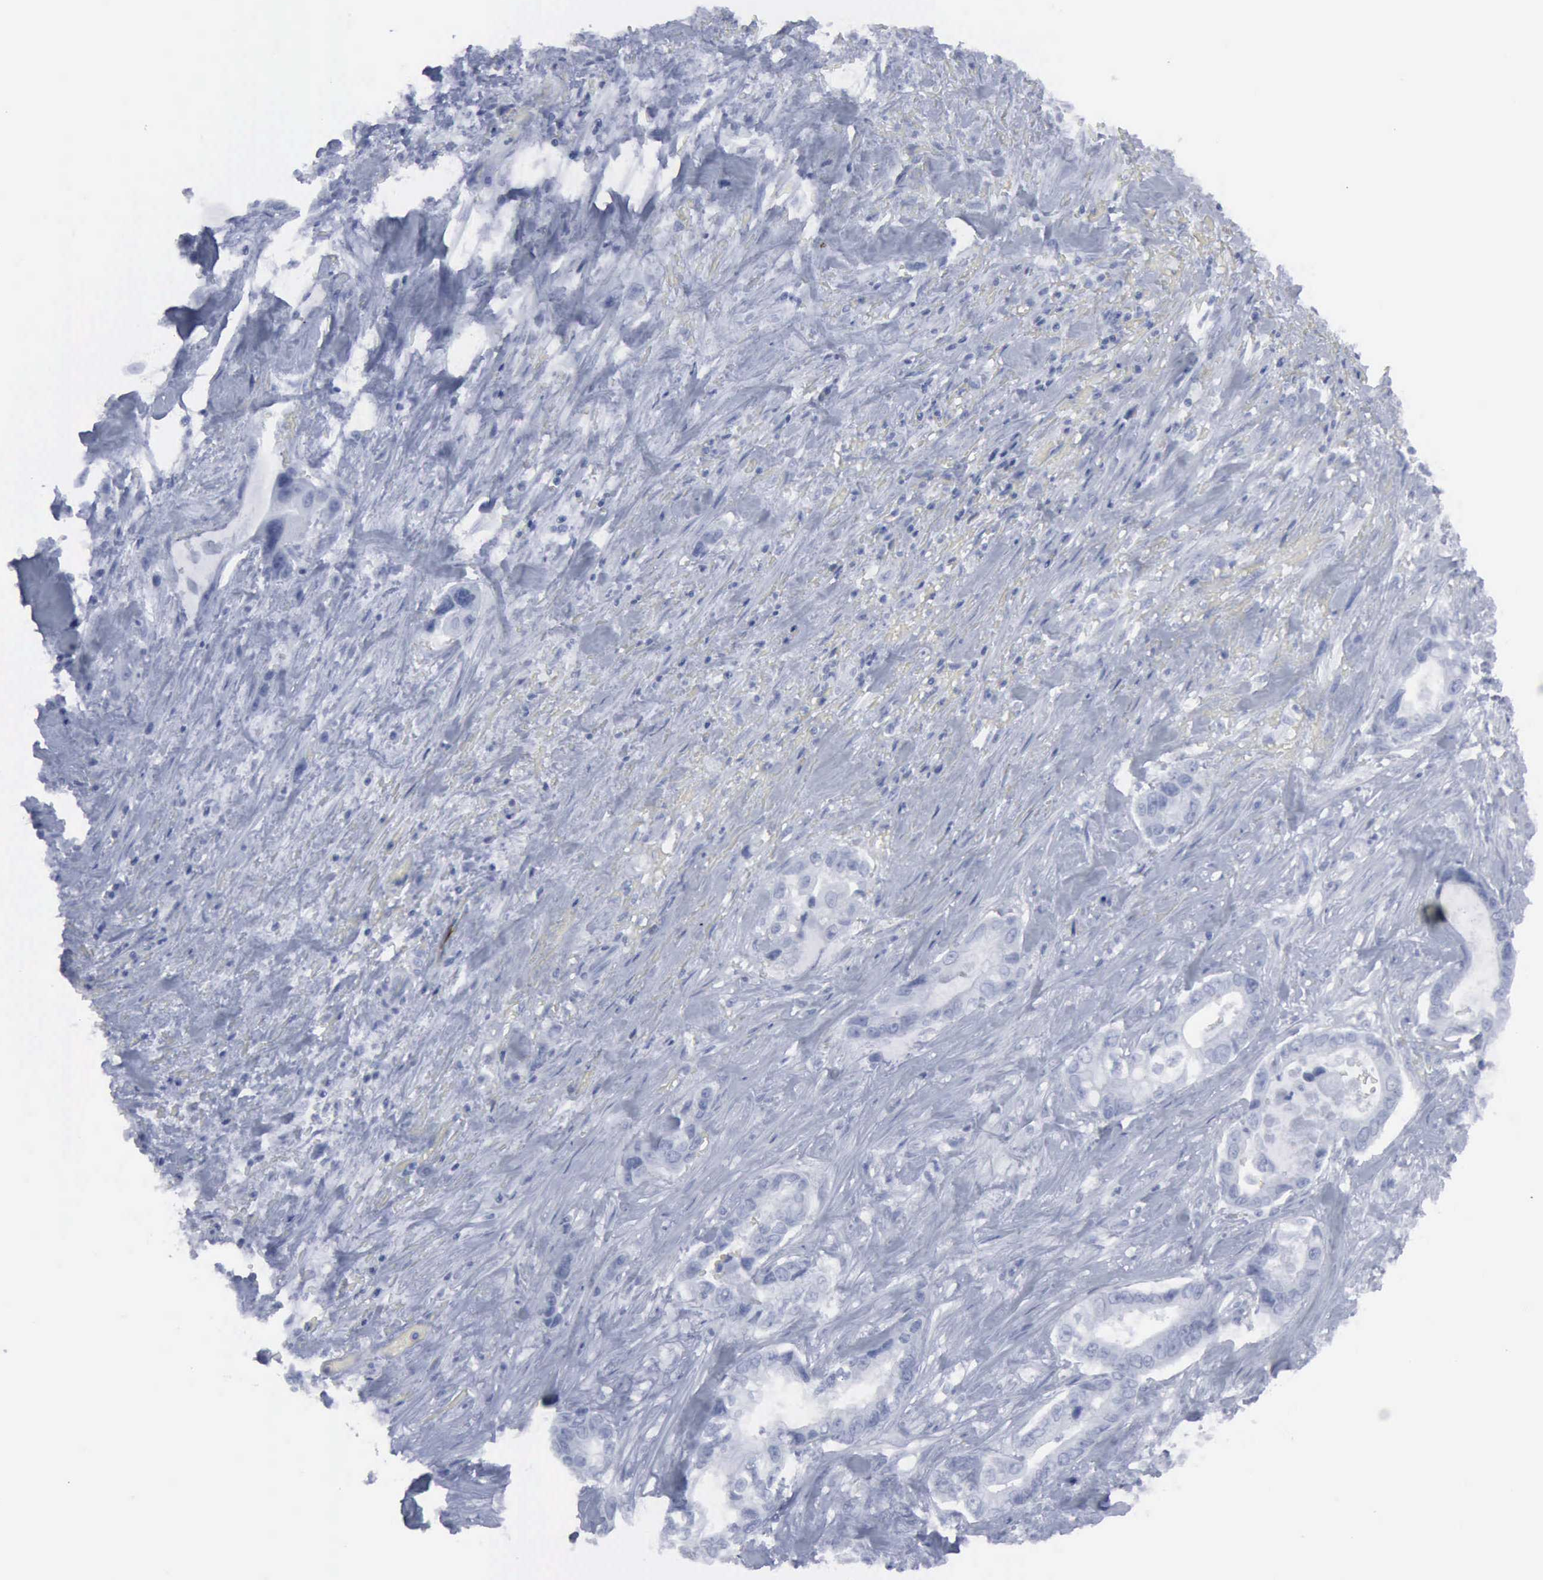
{"staining": {"intensity": "negative", "quantity": "none", "location": "none"}, "tissue": "pancreatic cancer", "cell_type": "Tumor cells", "image_type": "cancer", "snomed": [{"axis": "morphology", "description": "Adenocarcinoma, NOS"}, {"axis": "topography", "description": "Pancreas"}, {"axis": "topography", "description": "Stomach, upper"}], "caption": "This is a image of immunohistochemistry (IHC) staining of pancreatic cancer (adenocarcinoma), which shows no expression in tumor cells. (Stains: DAB immunohistochemistry (IHC) with hematoxylin counter stain, Microscopy: brightfield microscopy at high magnification).", "gene": "VCAM1", "patient": {"sex": "male", "age": 77}}